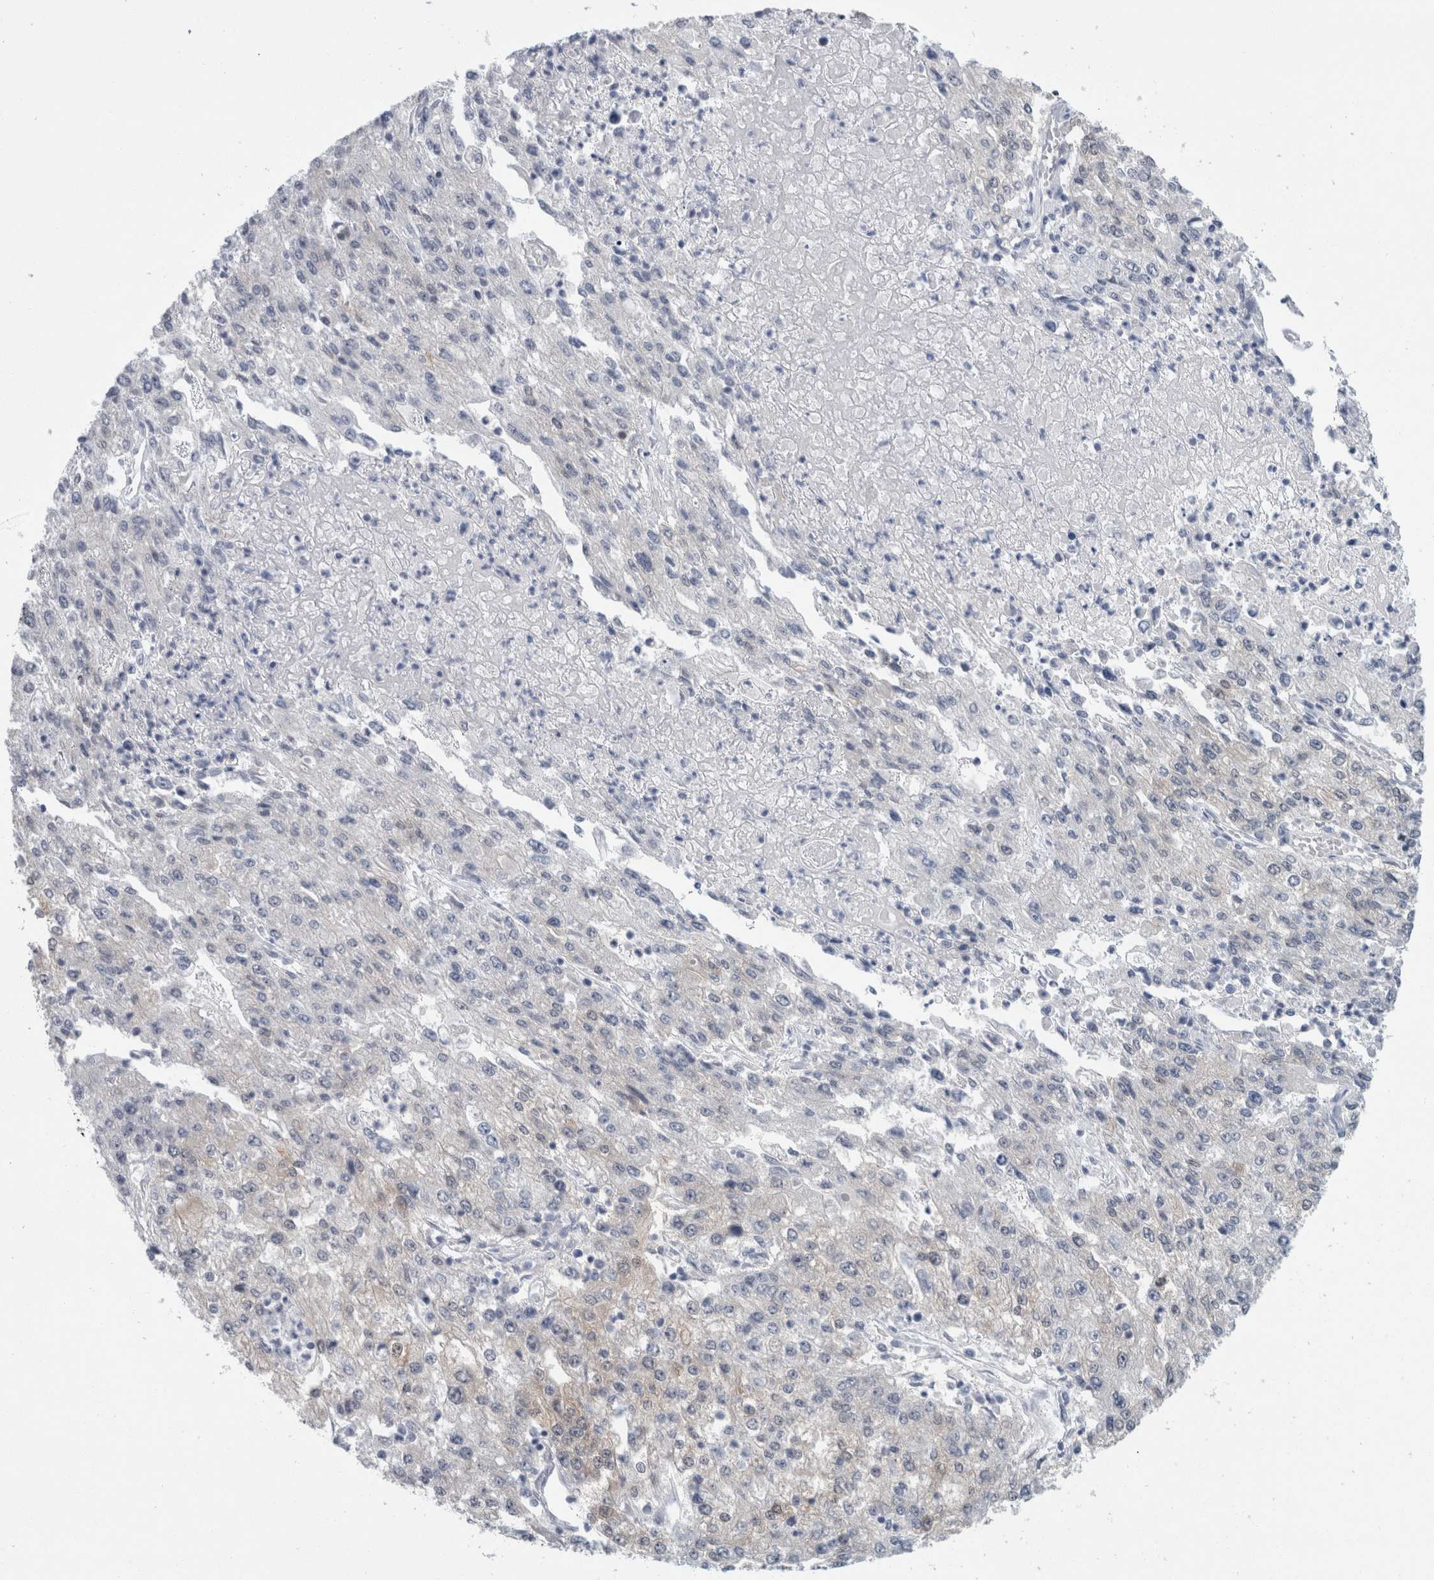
{"staining": {"intensity": "negative", "quantity": "none", "location": "none"}, "tissue": "endometrial cancer", "cell_type": "Tumor cells", "image_type": "cancer", "snomed": [{"axis": "morphology", "description": "Adenocarcinoma, NOS"}, {"axis": "topography", "description": "Endometrium"}], "caption": "Immunohistochemistry histopathology image of human endometrial adenocarcinoma stained for a protein (brown), which shows no expression in tumor cells.", "gene": "CASP6", "patient": {"sex": "female", "age": 49}}